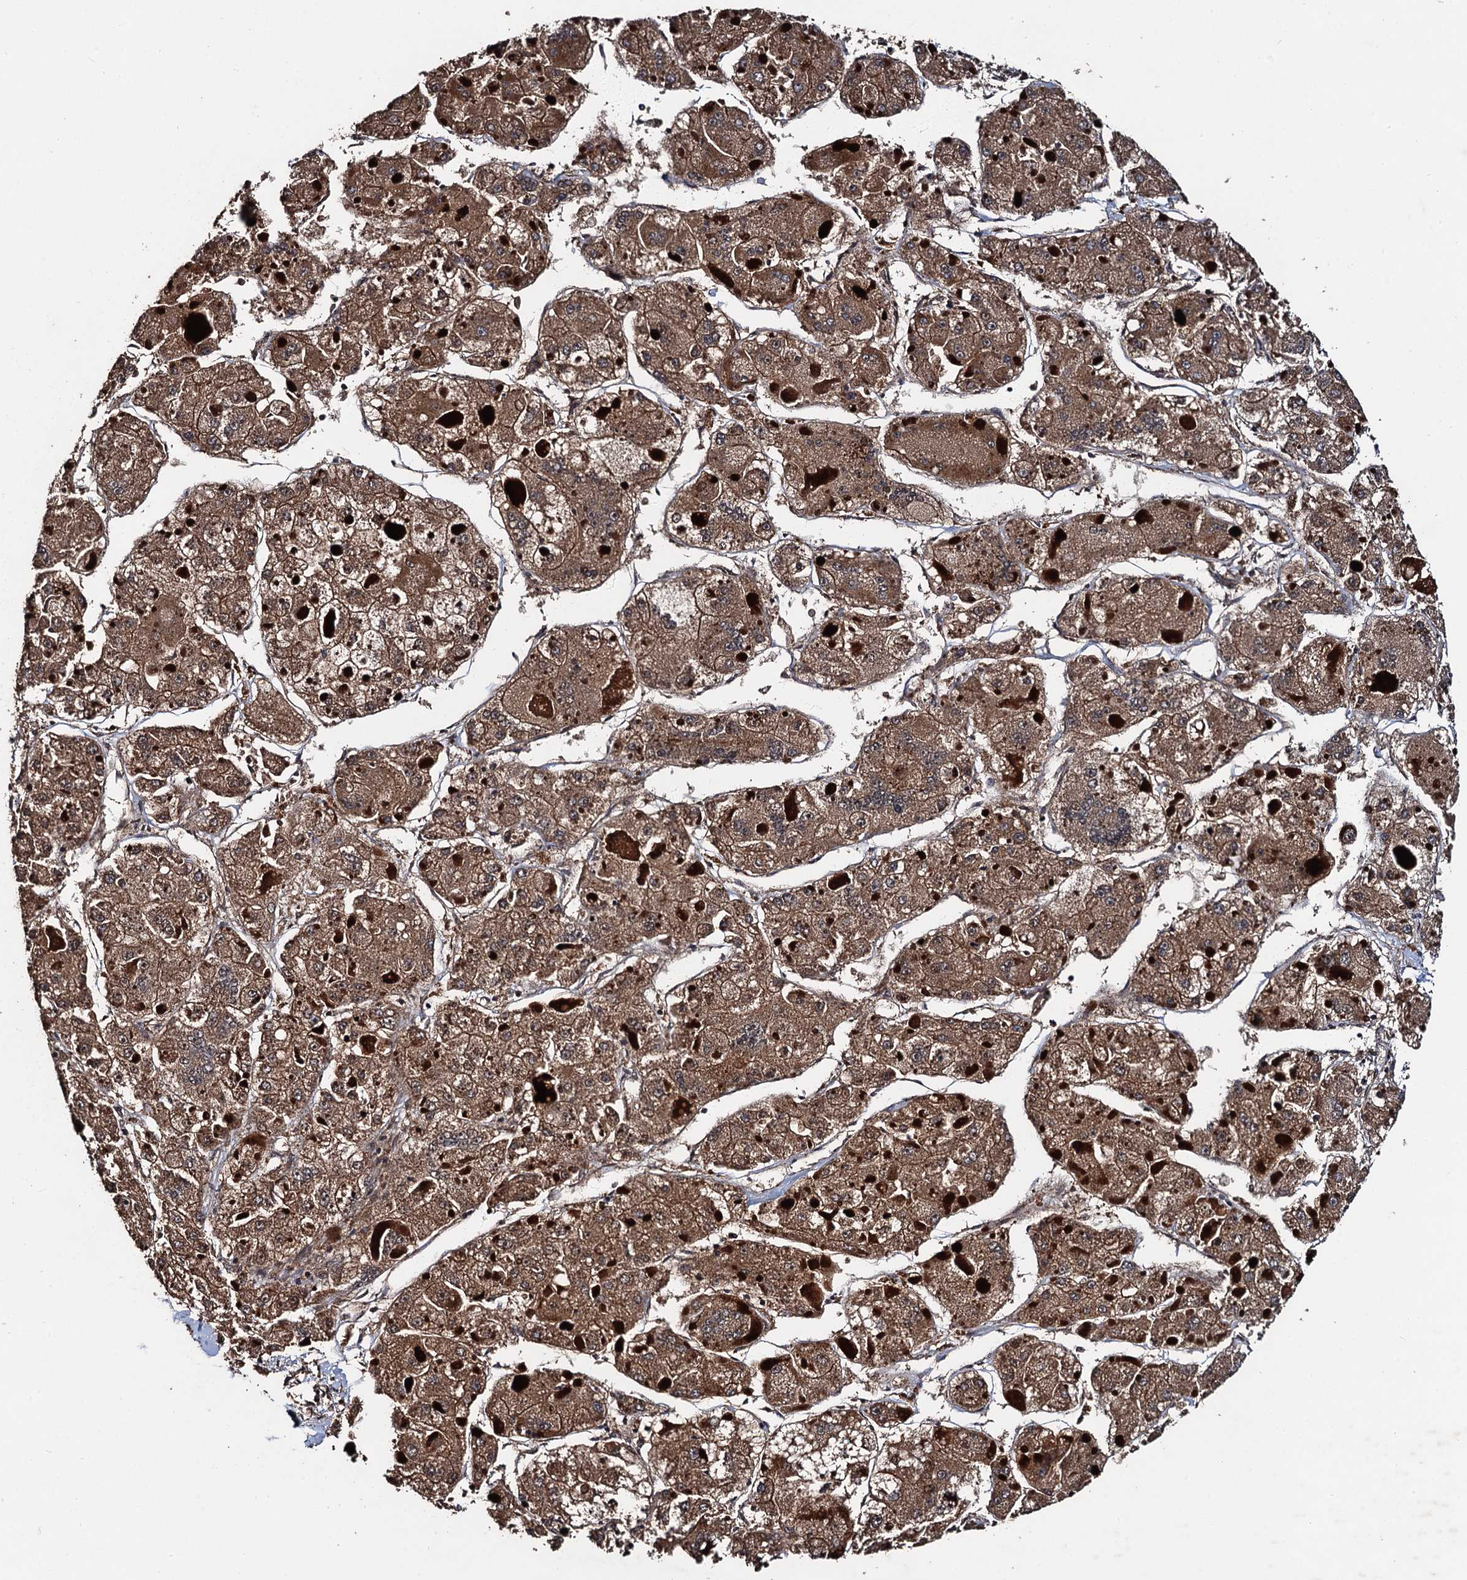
{"staining": {"intensity": "moderate", "quantity": ">75%", "location": "cytoplasmic/membranous"}, "tissue": "liver cancer", "cell_type": "Tumor cells", "image_type": "cancer", "snomed": [{"axis": "morphology", "description": "Carcinoma, Hepatocellular, NOS"}, {"axis": "topography", "description": "Liver"}], "caption": "Immunohistochemistry micrograph of liver hepatocellular carcinoma stained for a protein (brown), which shows medium levels of moderate cytoplasmic/membranous staining in approximately >75% of tumor cells.", "gene": "TMEM39B", "patient": {"sex": "female", "age": 73}}